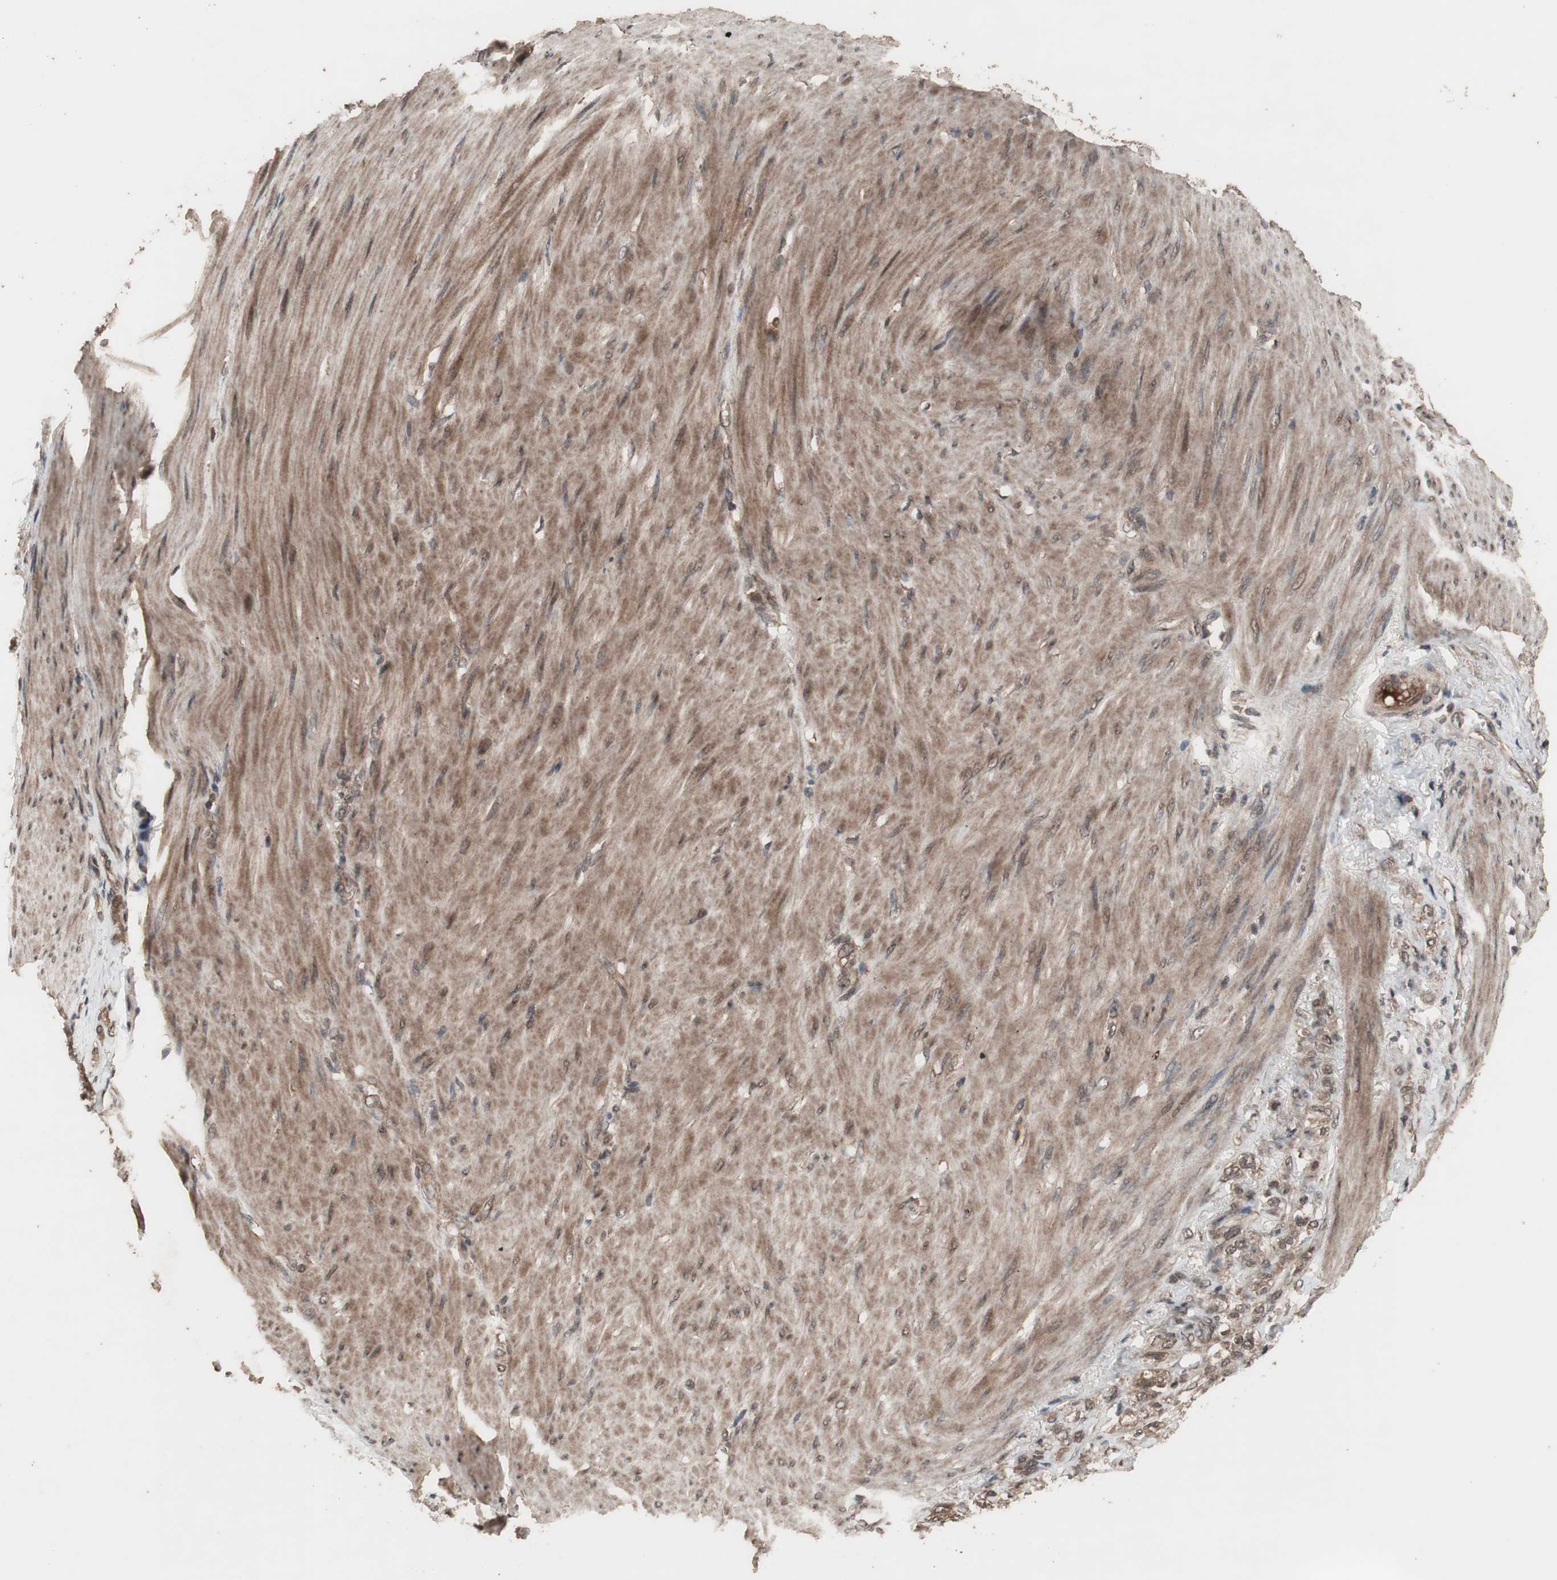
{"staining": {"intensity": "moderate", "quantity": ">75%", "location": "cytoplasmic/membranous"}, "tissue": "stomach cancer", "cell_type": "Tumor cells", "image_type": "cancer", "snomed": [{"axis": "morphology", "description": "Adenocarcinoma, NOS"}, {"axis": "topography", "description": "Stomach"}], "caption": "High-magnification brightfield microscopy of adenocarcinoma (stomach) stained with DAB (brown) and counterstained with hematoxylin (blue). tumor cells exhibit moderate cytoplasmic/membranous expression is identified in about>75% of cells. The protein of interest is stained brown, and the nuclei are stained in blue (DAB (3,3'-diaminobenzidine) IHC with brightfield microscopy, high magnification).", "gene": "KANSL1", "patient": {"sex": "male", "age": 82}}